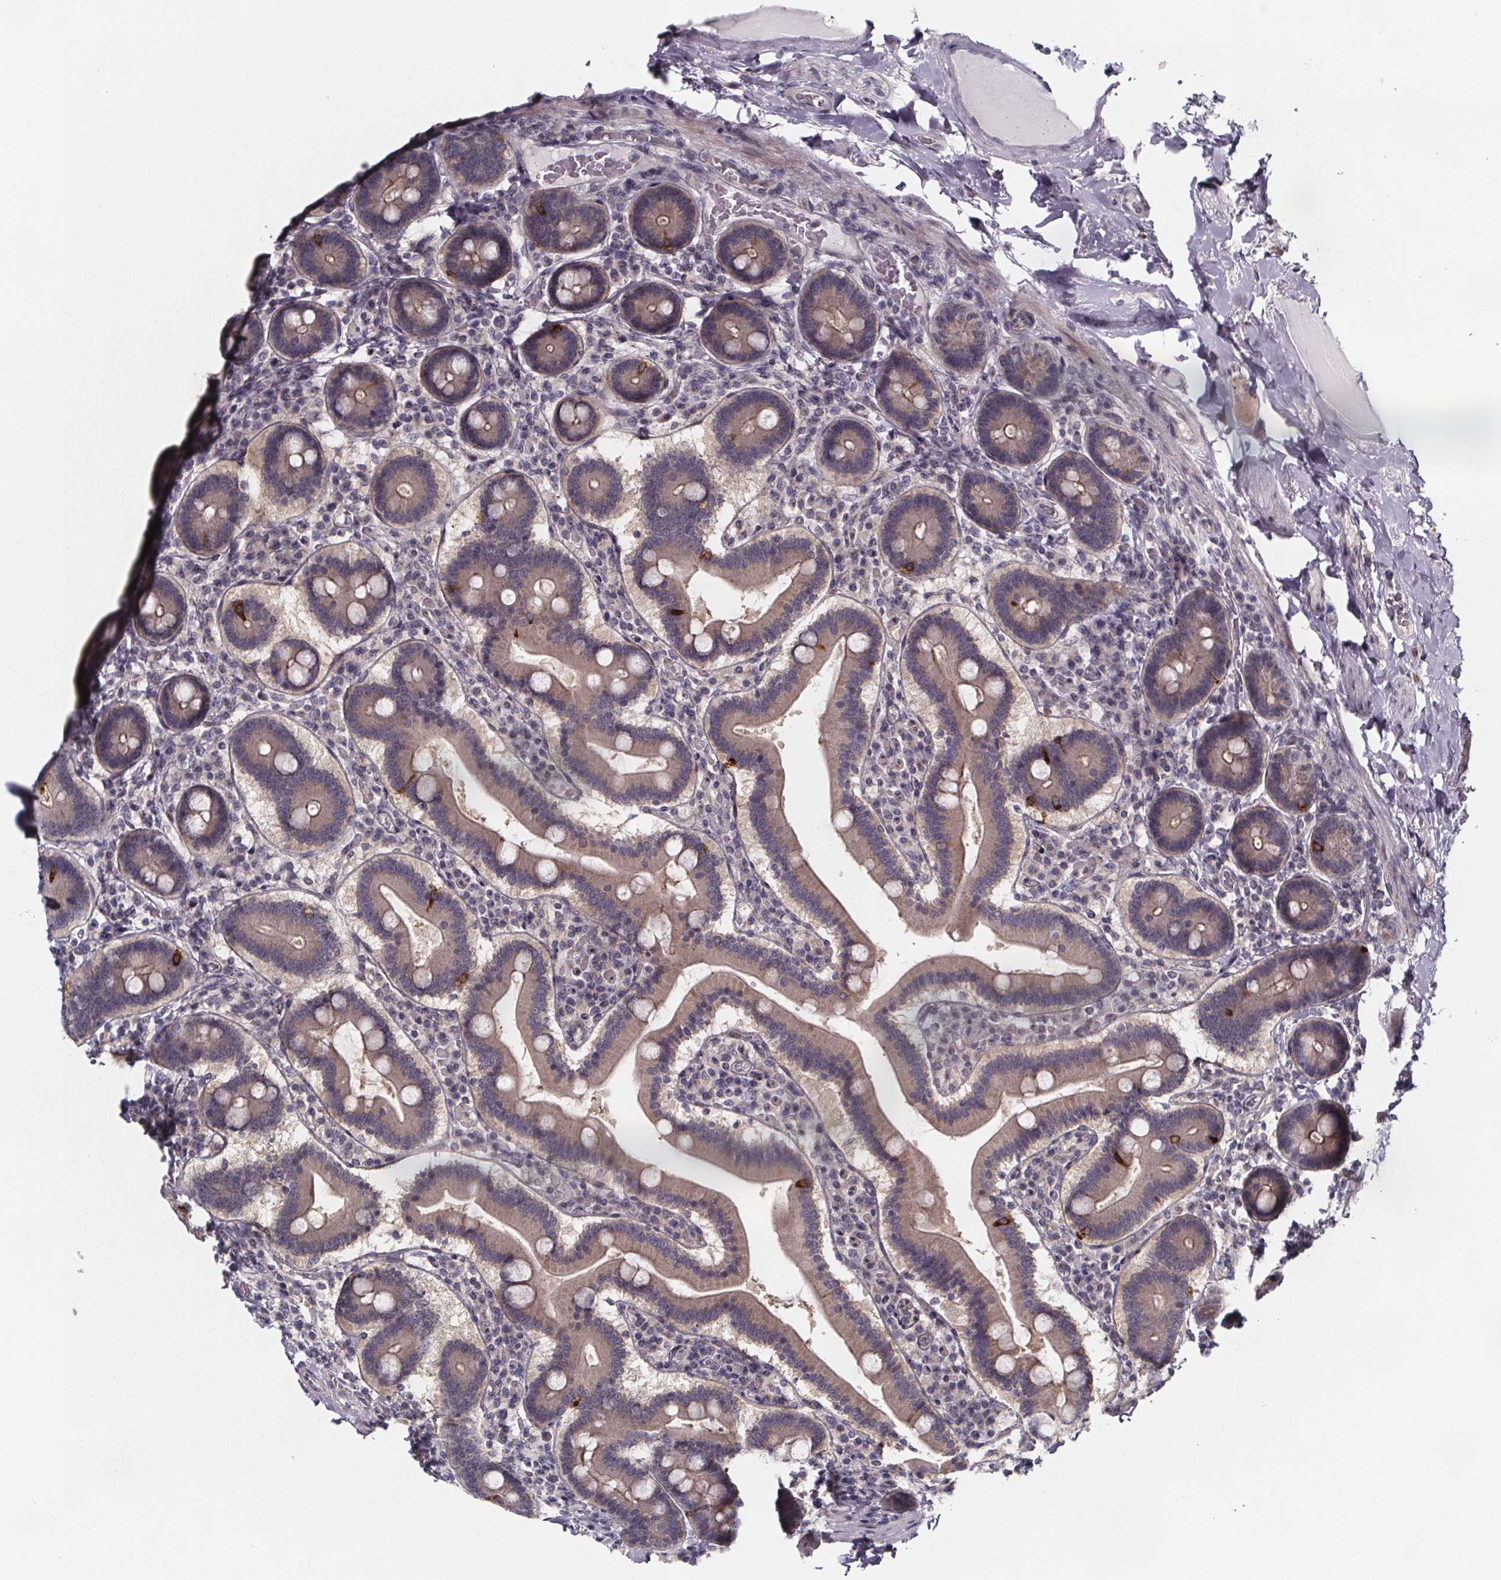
{"staining": {"intensity": "moderate", "quantity": "25%-75%", "location": "cytoplasmic/membranous"}, "tissue": "duodenum", "cell_type": "Glandular cells", "image_type": "normal", "snomed": [{"axis": "morphology", "description": "Normal tissue, NOS"}, {"axis": "topography", "description": "Duodenum"}], "caption": "The immunohistochemical stain shows moderate cytoplasmic/membranous expression in glandular cells of benign duodenum. (IHC, brightfield microscopy, high magnification).", "gene": "NDST1", "patient": {"sex": "female", "age": 62}}